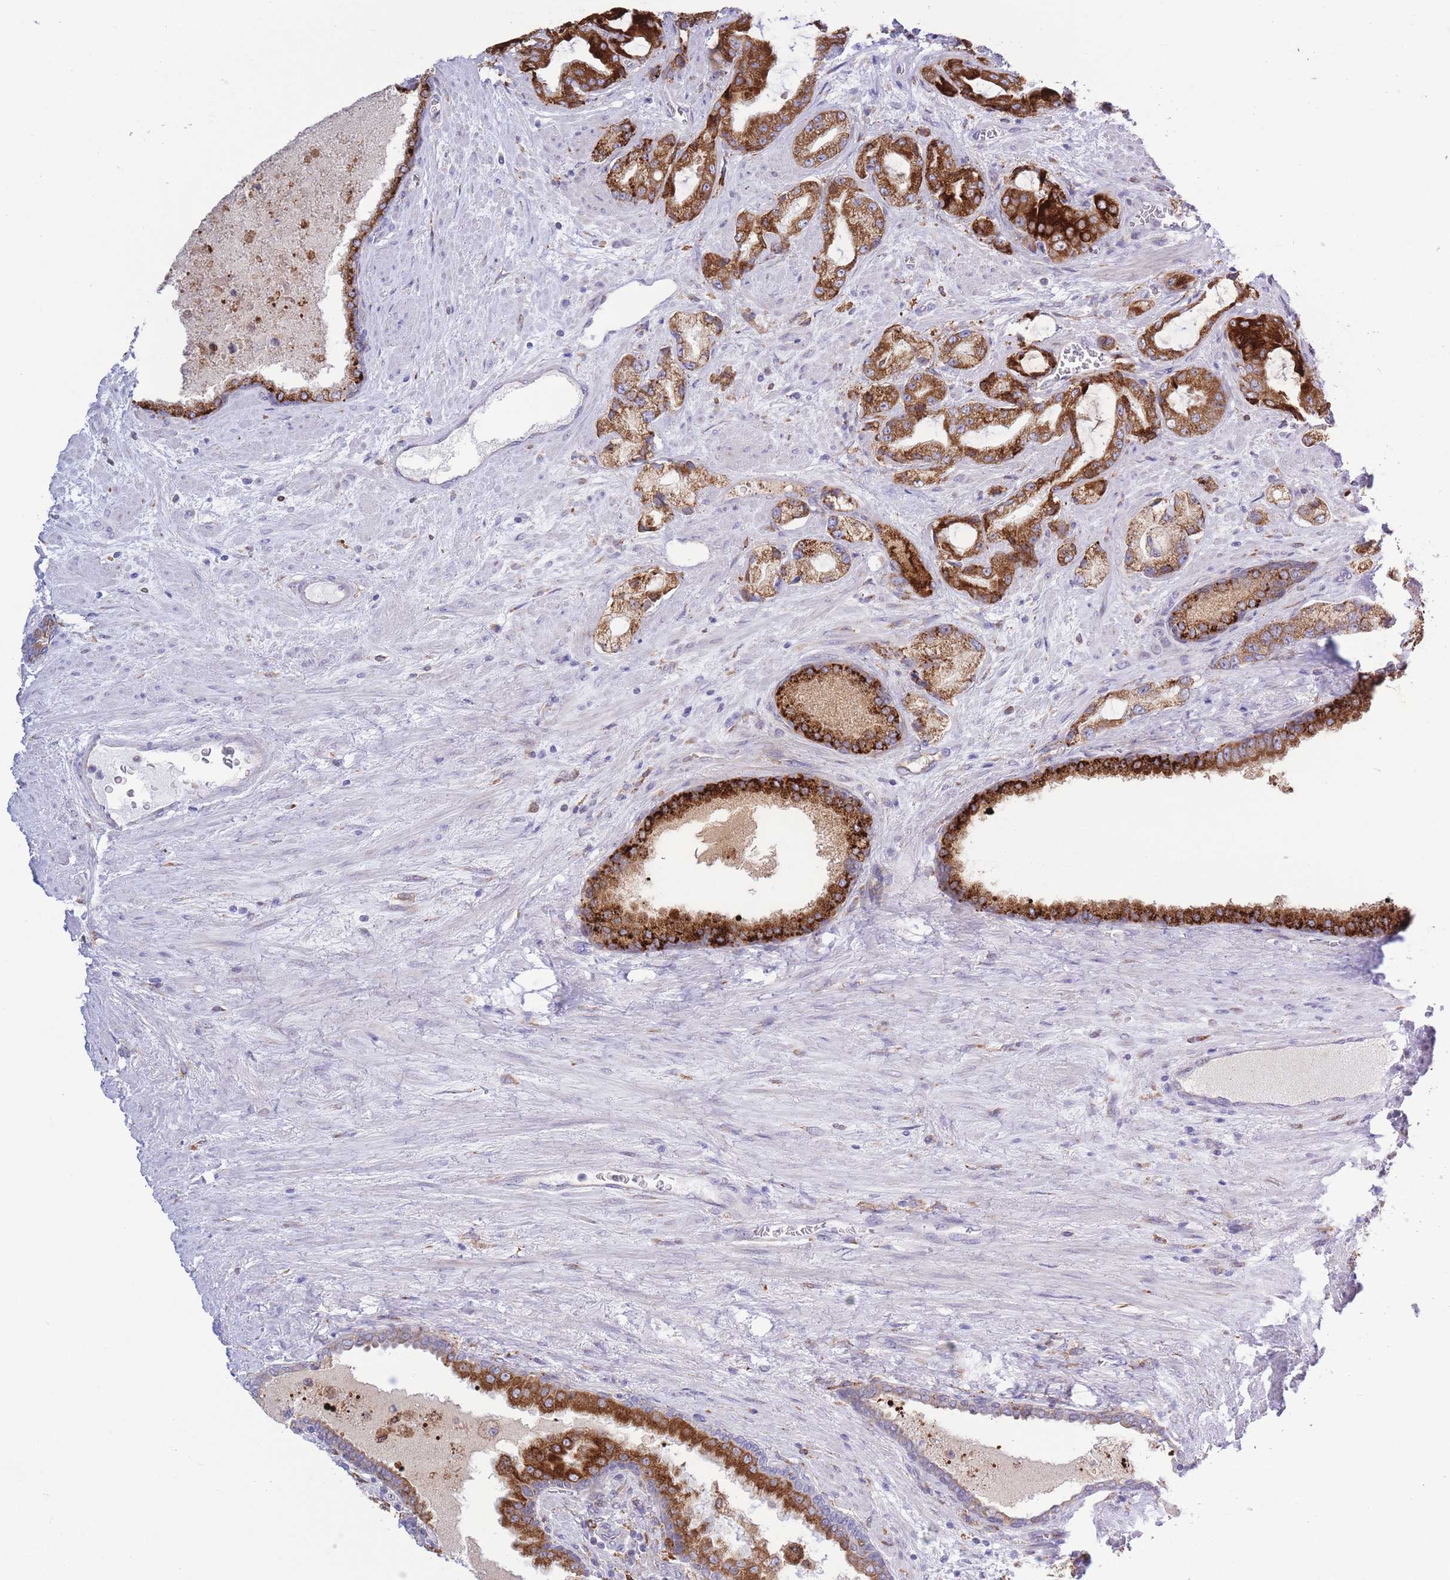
{"staining": {"intensity": "moderate", "quantity": ">75%", "location": "cytoplasmic/membranous"}, "tissue": "prostate cancer", "cell_type": "Tumor cells", "image_type": "cancer", "snomed": [{"axis": "morphology", "description": "Adenocarcinoma, High grade"}, {"axis": "topography", "description": "Prostate"}], "caption": "This is an image of IHC staining of prostate cancer, which shows moderate positivity in the cytoplasmic/membranous of tumor cells.", "gene": "MYDGF", "patient": {"sex": "male", "age": 68}}